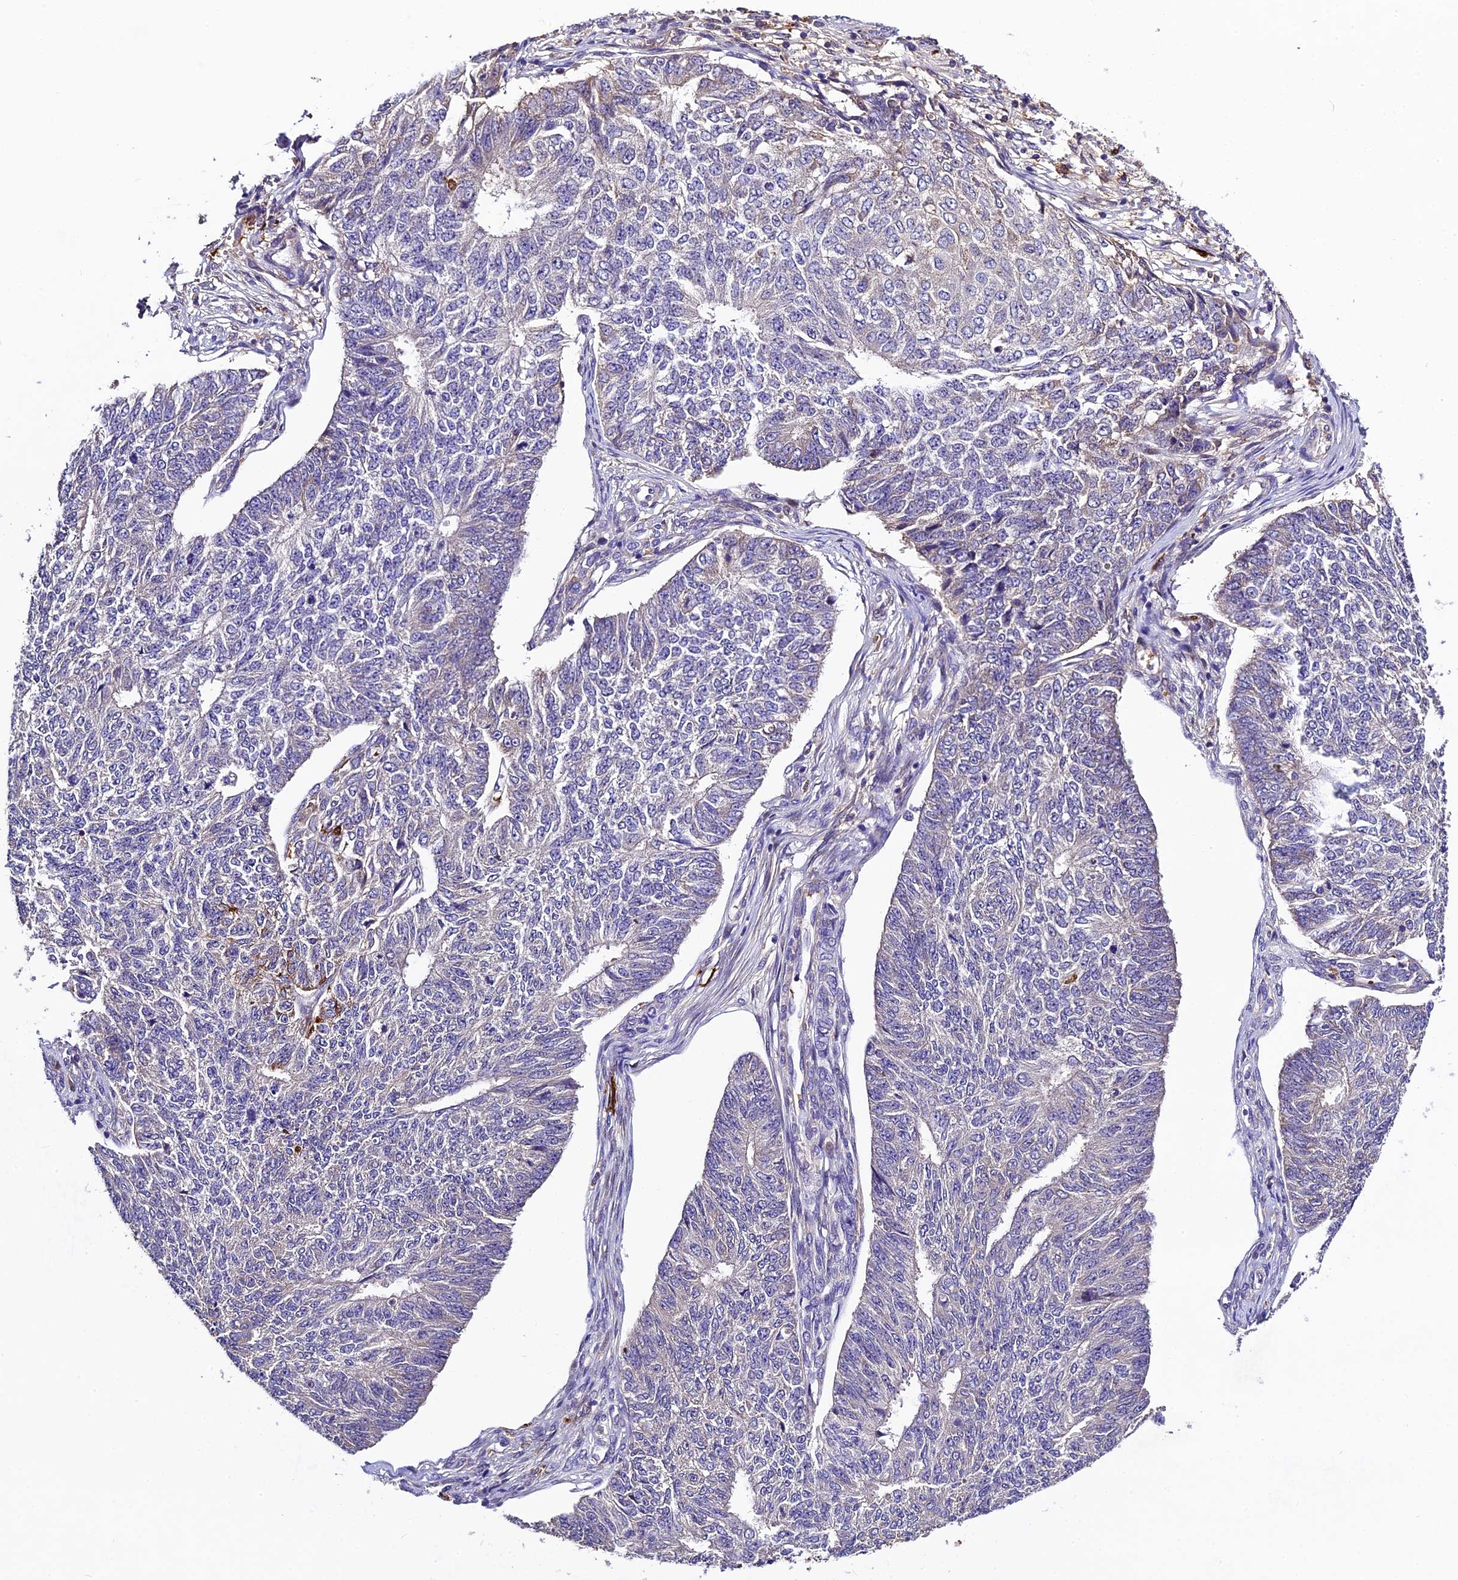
{"staining": {"intensity": "weak", "quantity": "<25%", "location": "cytoplasmic/membranous"}, "tissue": "endometrial cancer", "cell_type": "Tumor cells", "image_type": "cancer", "snomed": [{"axis": "morphology", "description": "Adenocarcinoma, NOS"}, {"axis": "topography", "description": "Endometrium"}], "caption": "Human endometrial adenocarcinoma stained for a protein using immunohistochemistry (IHC) displays no staining in tumor cells.", "gene": "CILP2", "patient": {"sex": "female", "age": 32}}